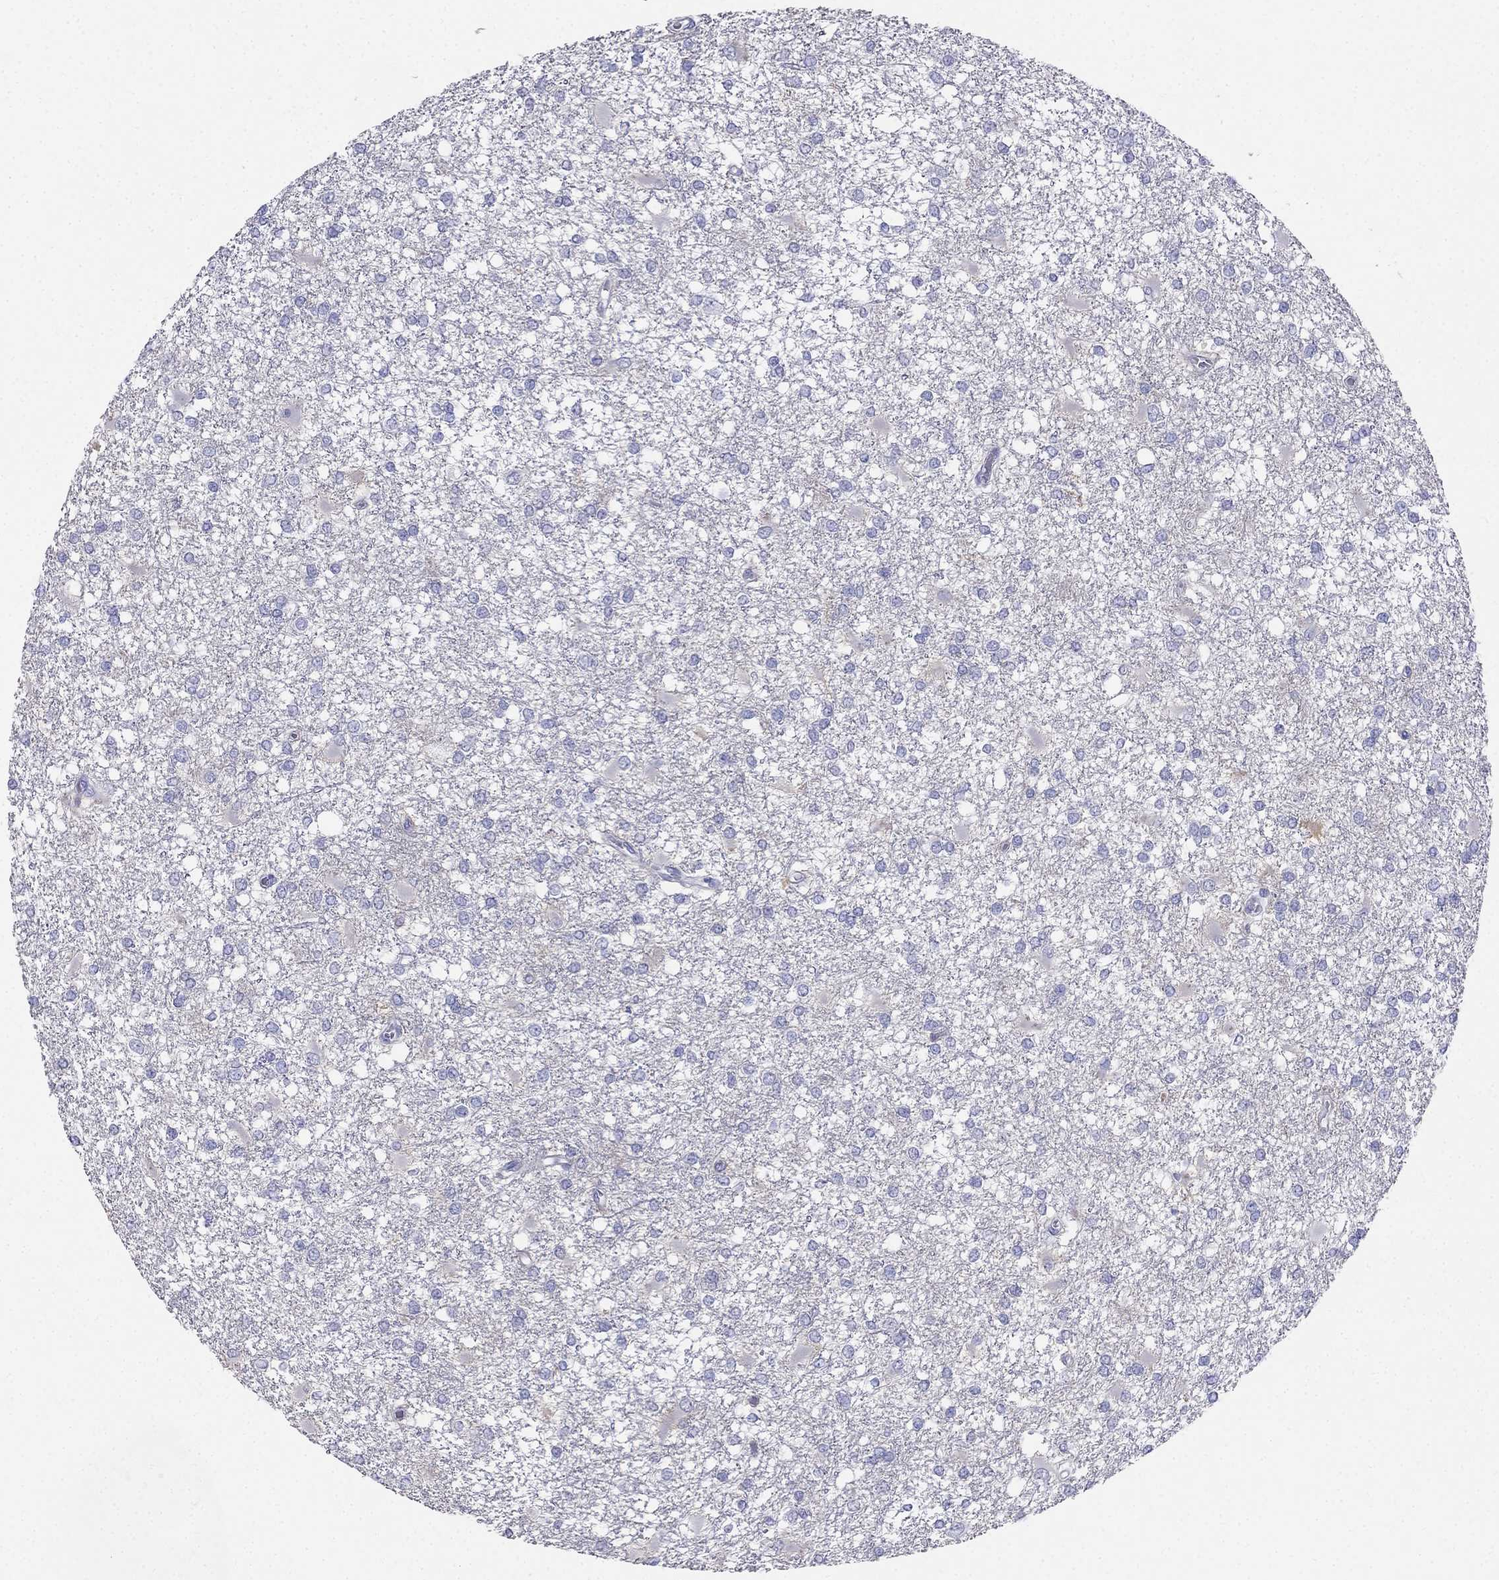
{"staining": {"intensity": "negative", "quantity": "none", "location": "none"}, "tissue": "glioma", "cell_type": "Tumor cells", "image_type": "cancer", "snomed": [{"axis": "morphology", "description": "Glioma, malignant, High grade"}, {"axis": "topography", "description": "Cerebral cortex"}], "caption": "The photomicrograph exhibits no significant expression in tumor cells of high-grade glioma (malignant).", "gene": "RFLNA", "patient": {"sex": "male", "age": 79}}